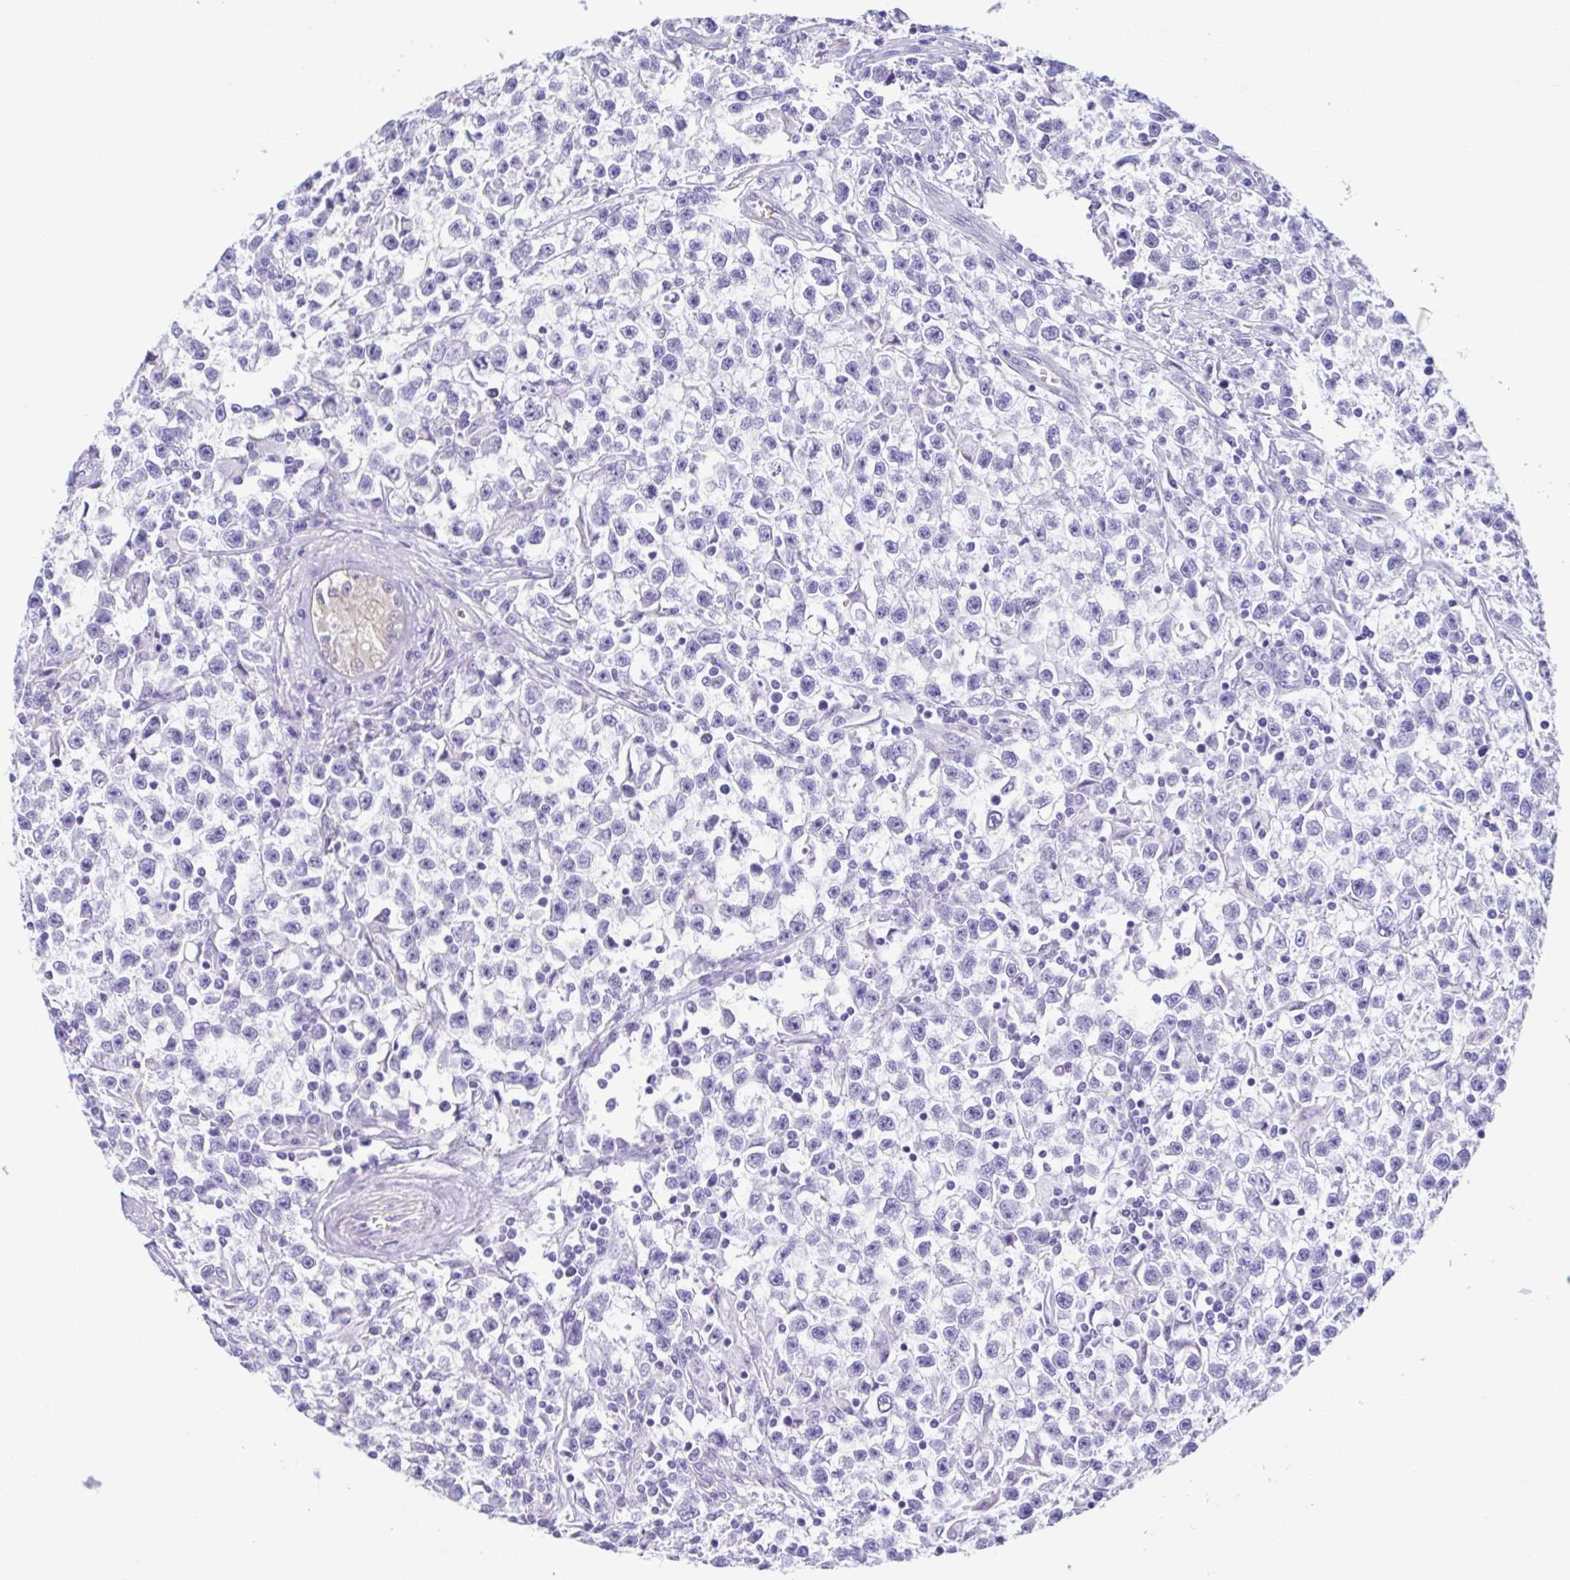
{"staining": {"intensity": "negative", "quantity": "none", "location": "none"}, "tissue": "testis cancer", "cell_type": "Tumor cells", "image_type": "cancer", "snomed": [{"axis": "morphology", "description": "Seminoma, NOS"}, {"axis": "topography", "description": "Testis"}], "caption": "Tumor cells are negative for brown protein staining in testis seminoma.", "gene": "CYP11B1", "patient": {"sex": "male", "age": 31}}